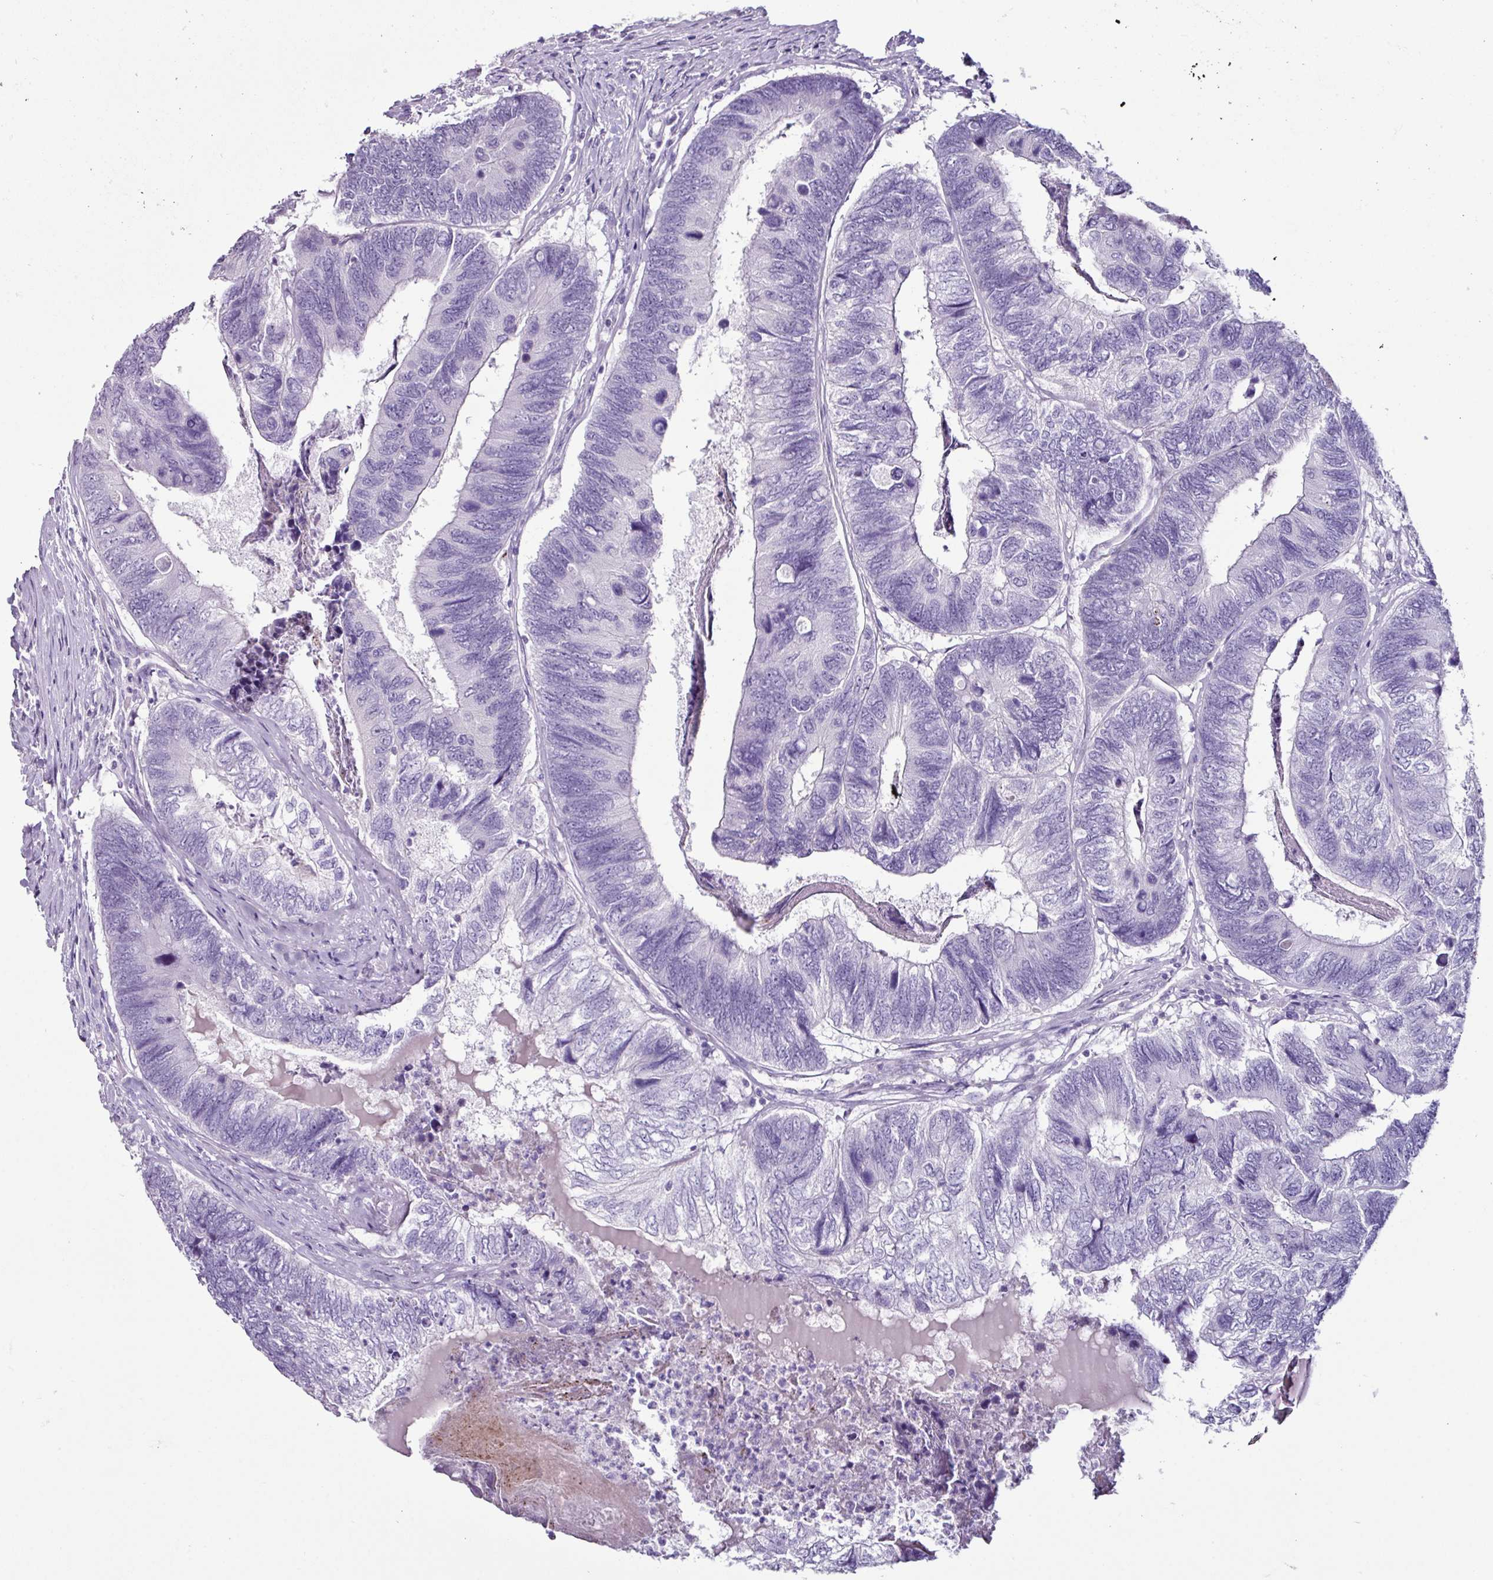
{"staining": {"intensity": "negative", "quantity": "none", "location": "none"}, "tissue": "colorectal cancer", "cell_type": "Tumor cells", "image_type": "cancer", "snomed": [{"axis": "morphology", "description": "Adenocarcinoma, NOS"}, {"axis": "topography", "description": "Colon"}], "caption": "A high-resolution histopathology image shows immunohistochemistry staining of colorectal adenocarcinoma, which shows no significant staining in tumor cells.", "gene": "GLP2R", "patient": {"sex": "female", "age": 67}}